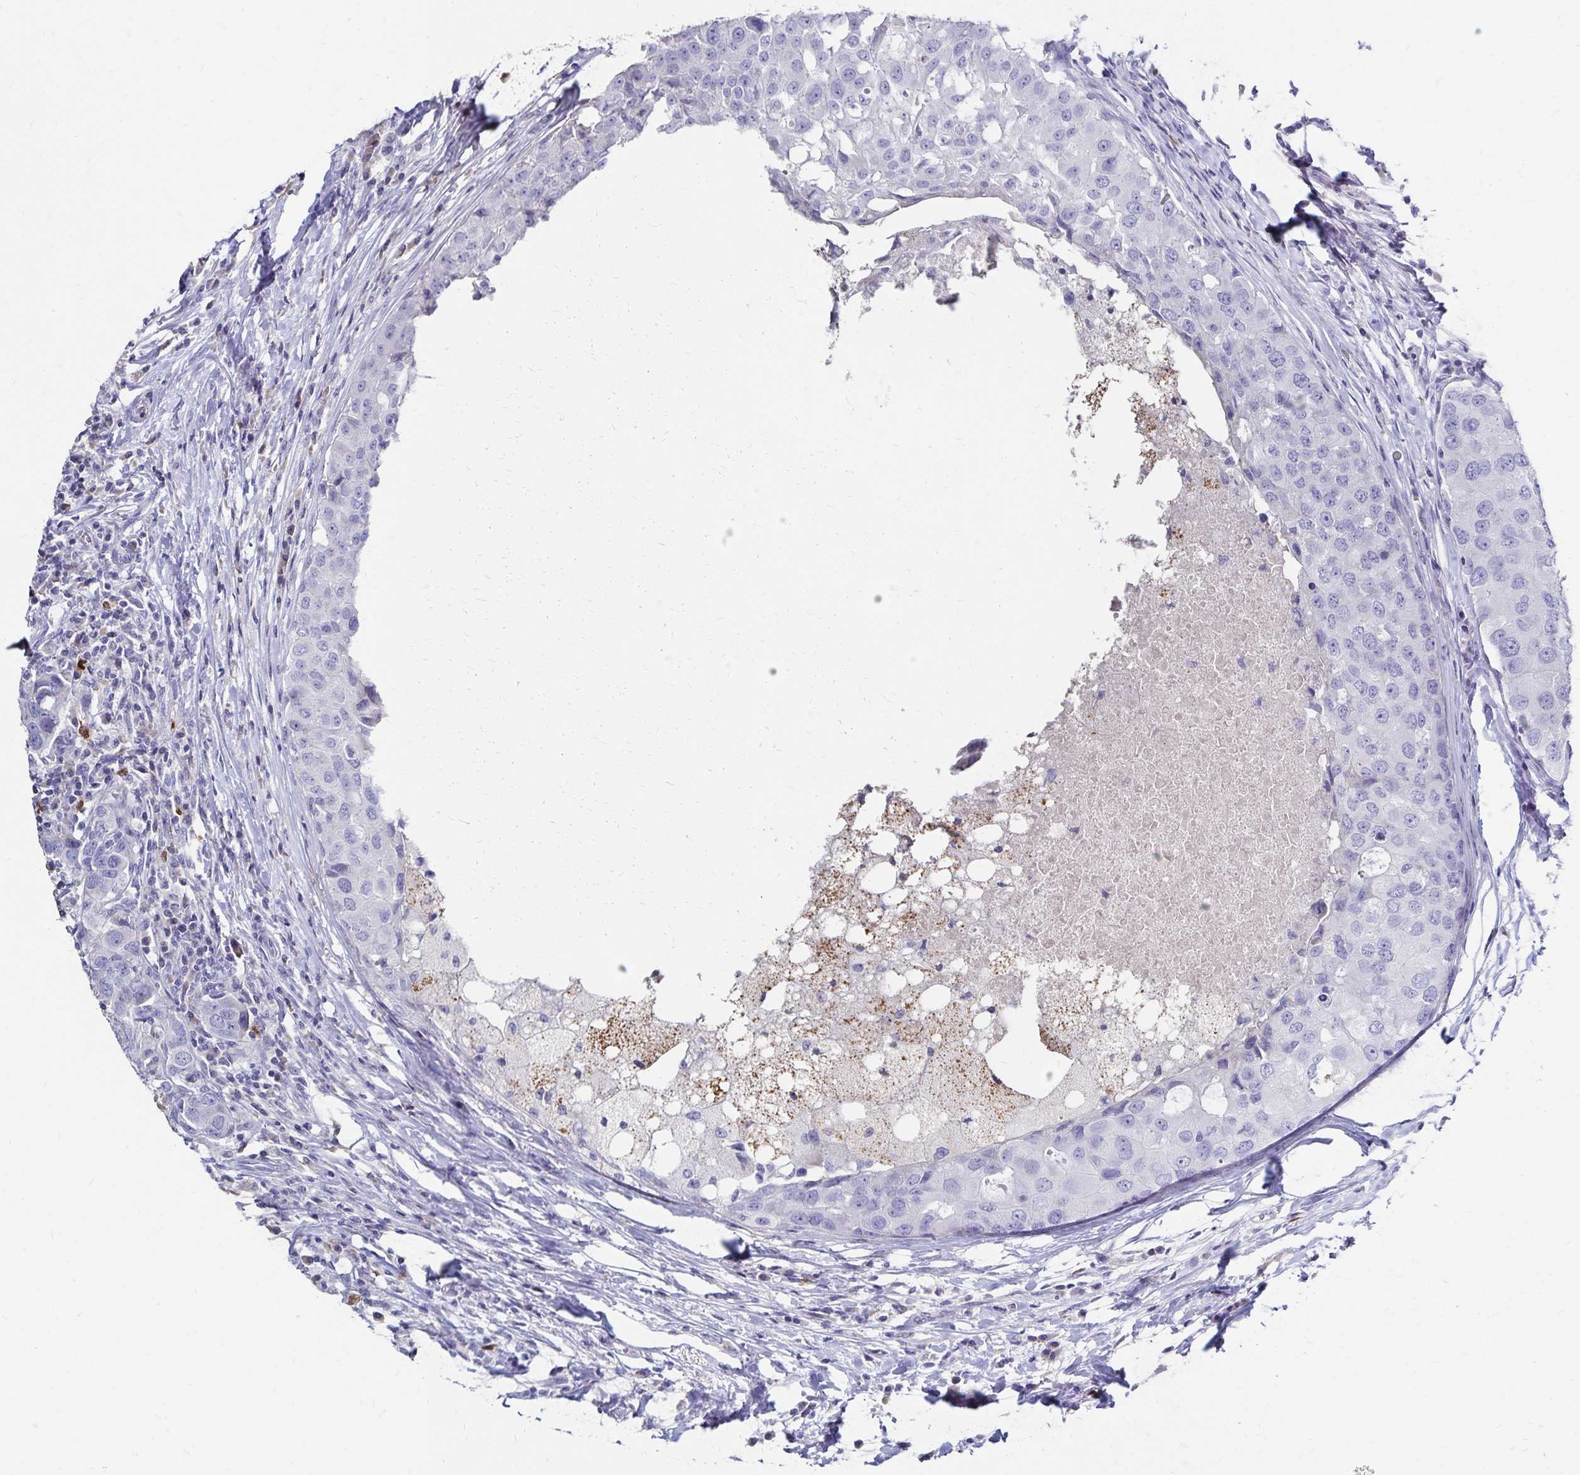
{"staining": {"intensity": "negative", "quantity": "none", "location": "none"}, "tissue": "breast cancer", "cell_type": "Tumor cells", "image_type": "cancer", "snomed": [{"axis": "morphology", "description": "Duct carcinoma"}, {"axis": "topography", "description": "Breast"}], "caption": "IHC of breast invasive ductal carcinoma shows no staining in tumor cells.", "gene": "PAX5", "patient": {"sex": "female", "age": 27}}